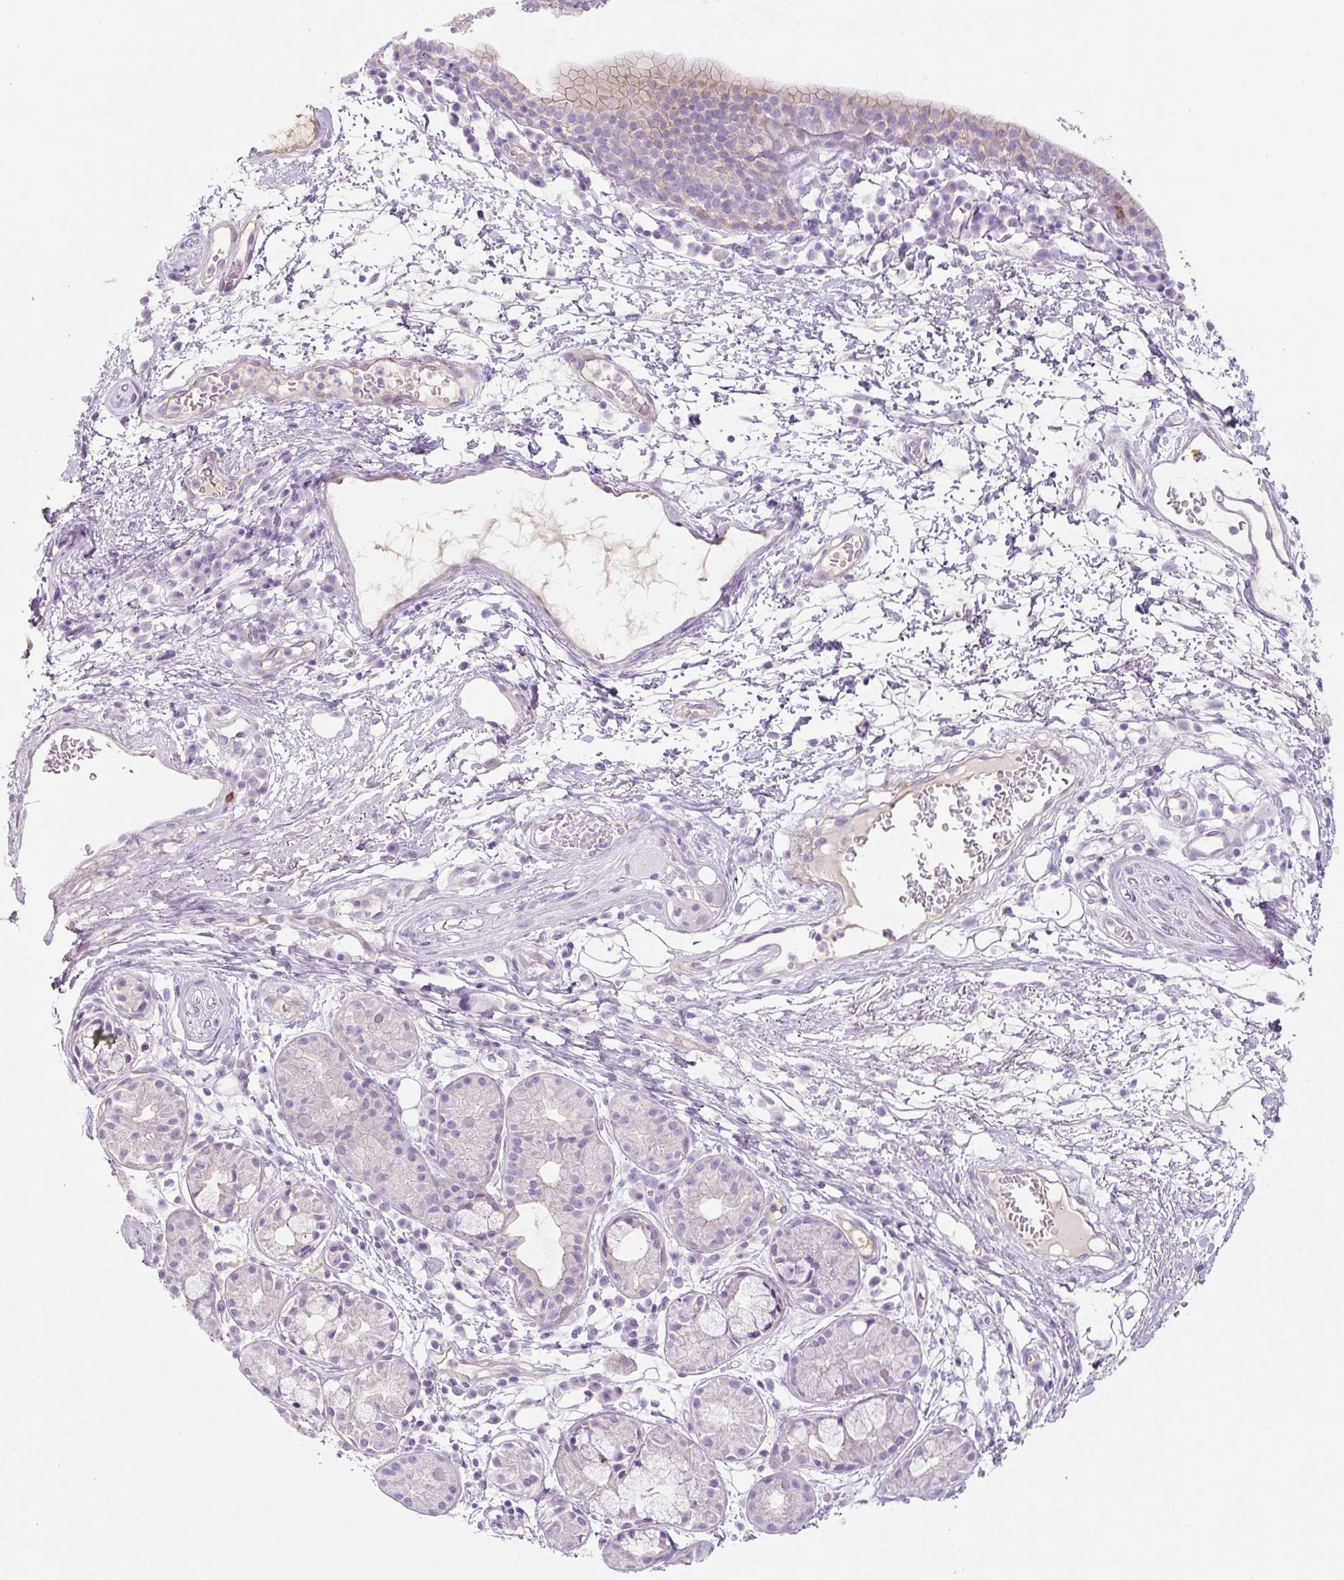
{"staining": {"intensity": "weak", "quantity": "<25%", "location": "cytoplasmic/membranous"}, "tissue": "nasopharynx", "cell_type": "Respiratory epithelial cells", "image_type": "normal", "snomed": [{"axis": "morphology", "description": "Normal tissue, NOS"}, {"axis": "topography", "description": "Lymph node"}, {"axis": "topography", "description": "Cartilage tissue"}, {"axis": "topography", "description": "Nasopharynx"}], "caption": "This is a micrograph of IHC staining of unremarkable nasopharynx, which shows no expression in respiratory epithelial cells. (Immunohistochemistry (ihc), brightfield microscopy, high magnification).", "gene": "PRM1", "patient": {"sex": "male", "age": 63}}